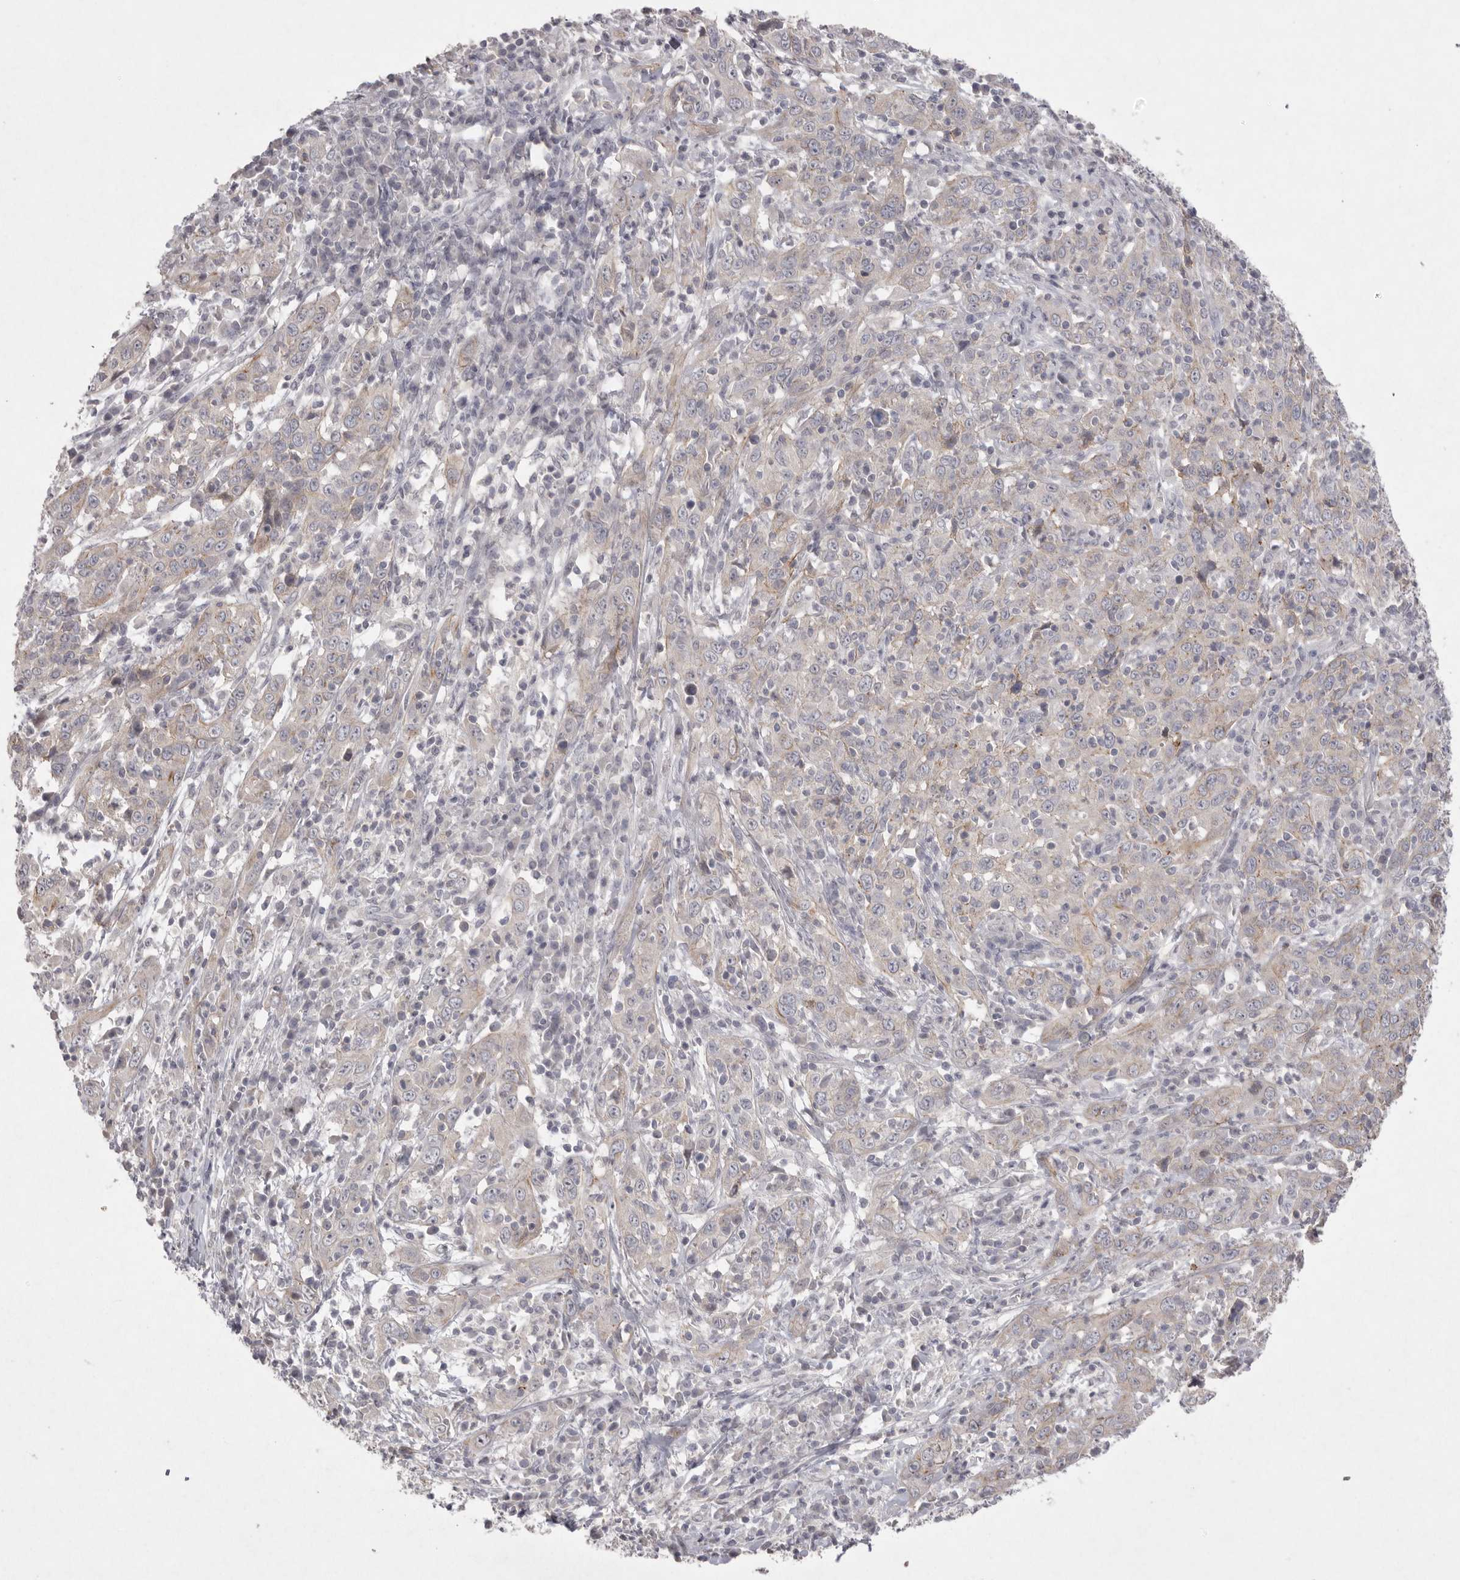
{"staining": {"intensity": "negative", "quantity": "none", "location": "none"}, "tissue": "cervical cancer", "cell_type": "Tumor cells", "image_type": "cancer", "snomed": [{"axis": "morphology", "description": "Squamous cell carcinoma, NOS"}, {"axis": "topography", "description": "Cervix"}], "caption": "A photomicrograph of cervical cancer (squamous cell carcinoma) stained for a protein displays no brown staining in tumor cells.", "gene": "VANGL2", "patient": {"sex": "female", "age": 46}}